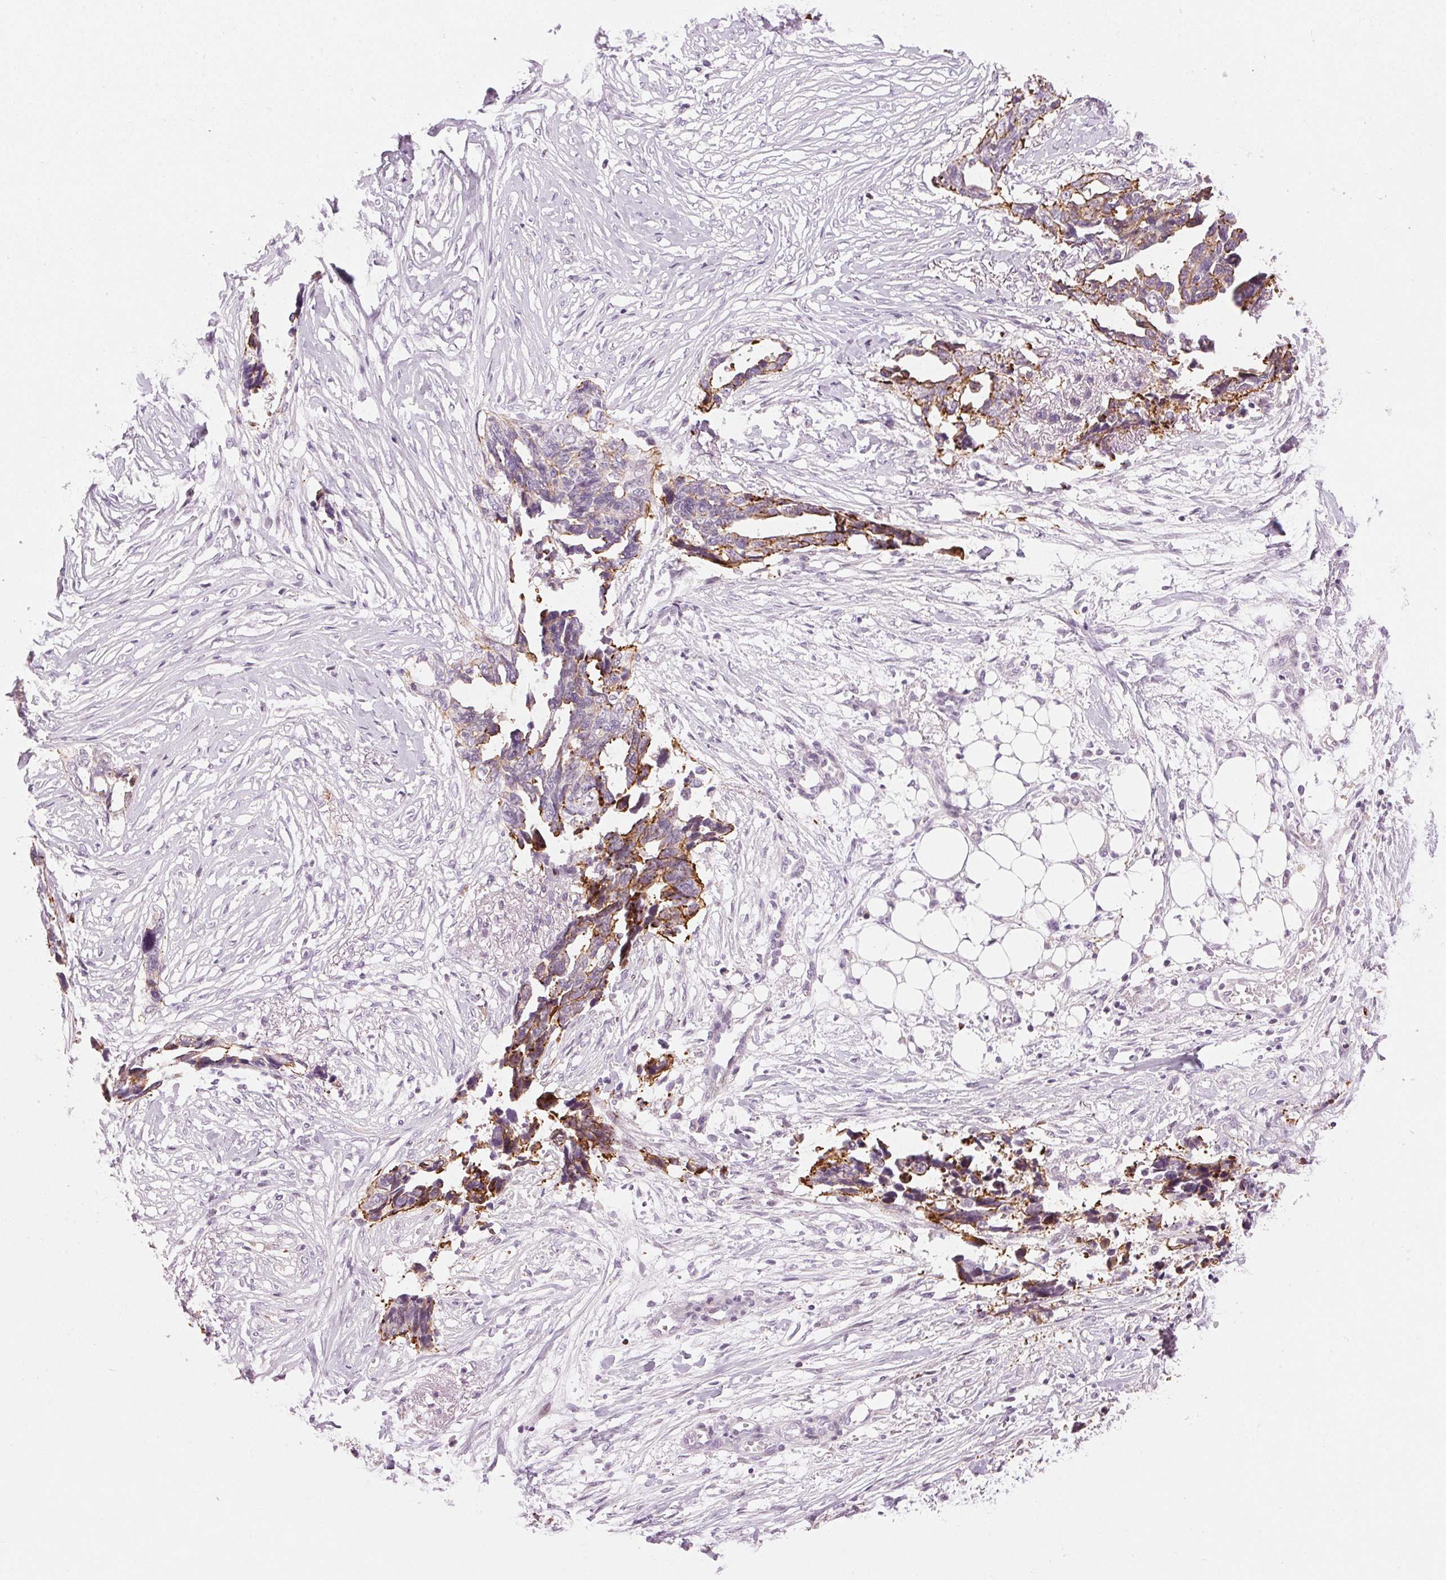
{"staining": {"intensity": "moderate", "quantity": "25%-75%", "location": "cytoplasmic/membranous"}, "tissue": "ovarian cancer", "cell_type": "Tumor cells", "image_type": "cancer", "snomed": [{"axis": "morphology", "description": "Cystadenocarcinoma, serous, NOS"}, {"axis": "topography", "description": "Ovary"}], "caption": "An image of ovarian cancer (serous cystadenocarcinoma) stained for a protein shows moderate cytoplasmic/membranous brown staining in tumor cells.", "gene": "AIF1L", "patient": {"sex": "female", "age": 69}}